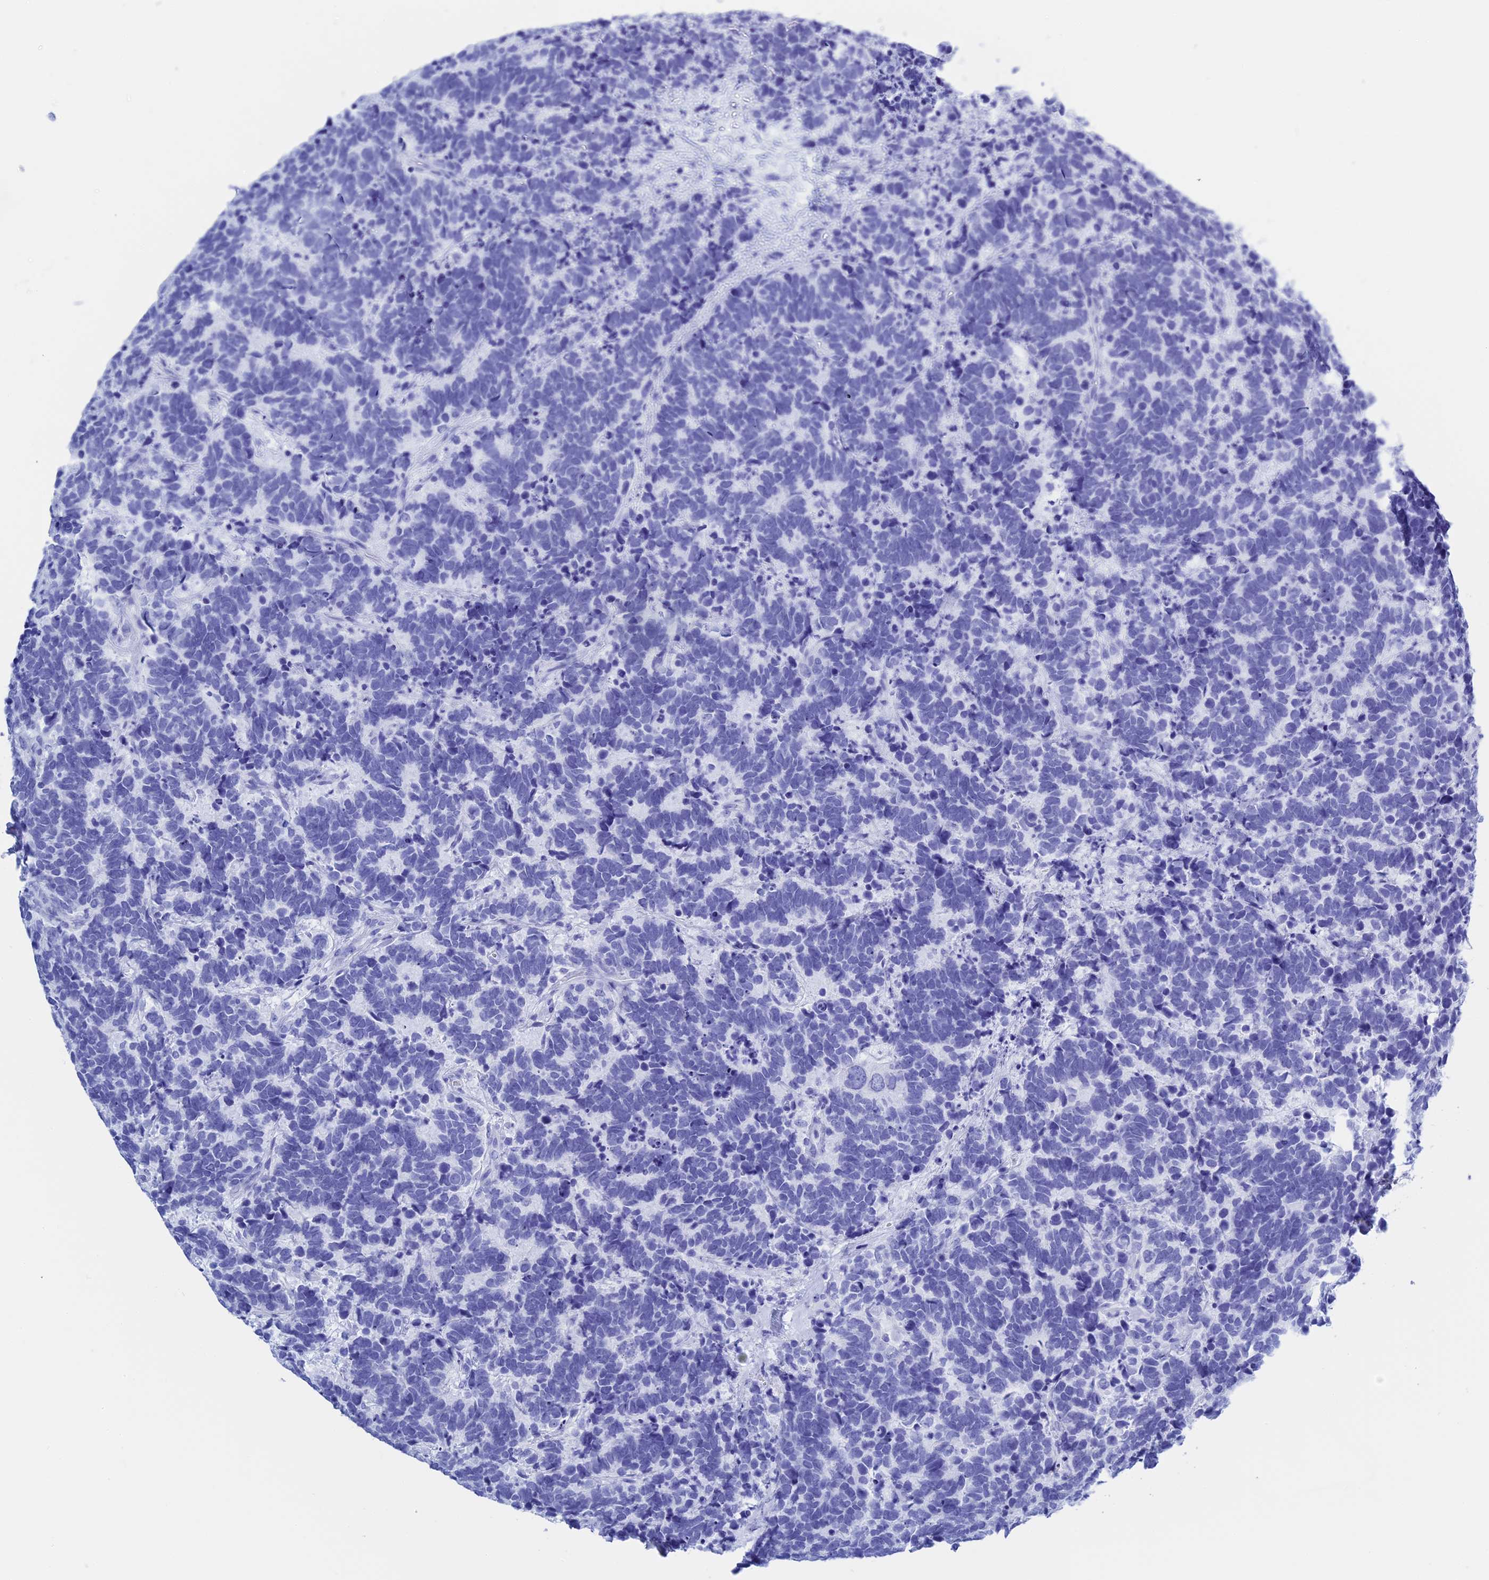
{"staining": {"intensity": "negative", "quantity": "none", "location": "none"}, "tissue": "carcinoid", "cell_type": "Tumor cells", "image_type": "cancer", "snomed": [{"axis": "morphology", "description": "Carcinoma, NOS"}, {"axis": "morphology", "description": "Carcinoid, malignant, NOS"}, {"axis": "topography", "description": "Urinary bladder"}], "caption": "The image demonstrates no significant staining in tumor cells of carcinoid.", "gene": "TEX101", "patient": {"sex": "male", "age": 57}}